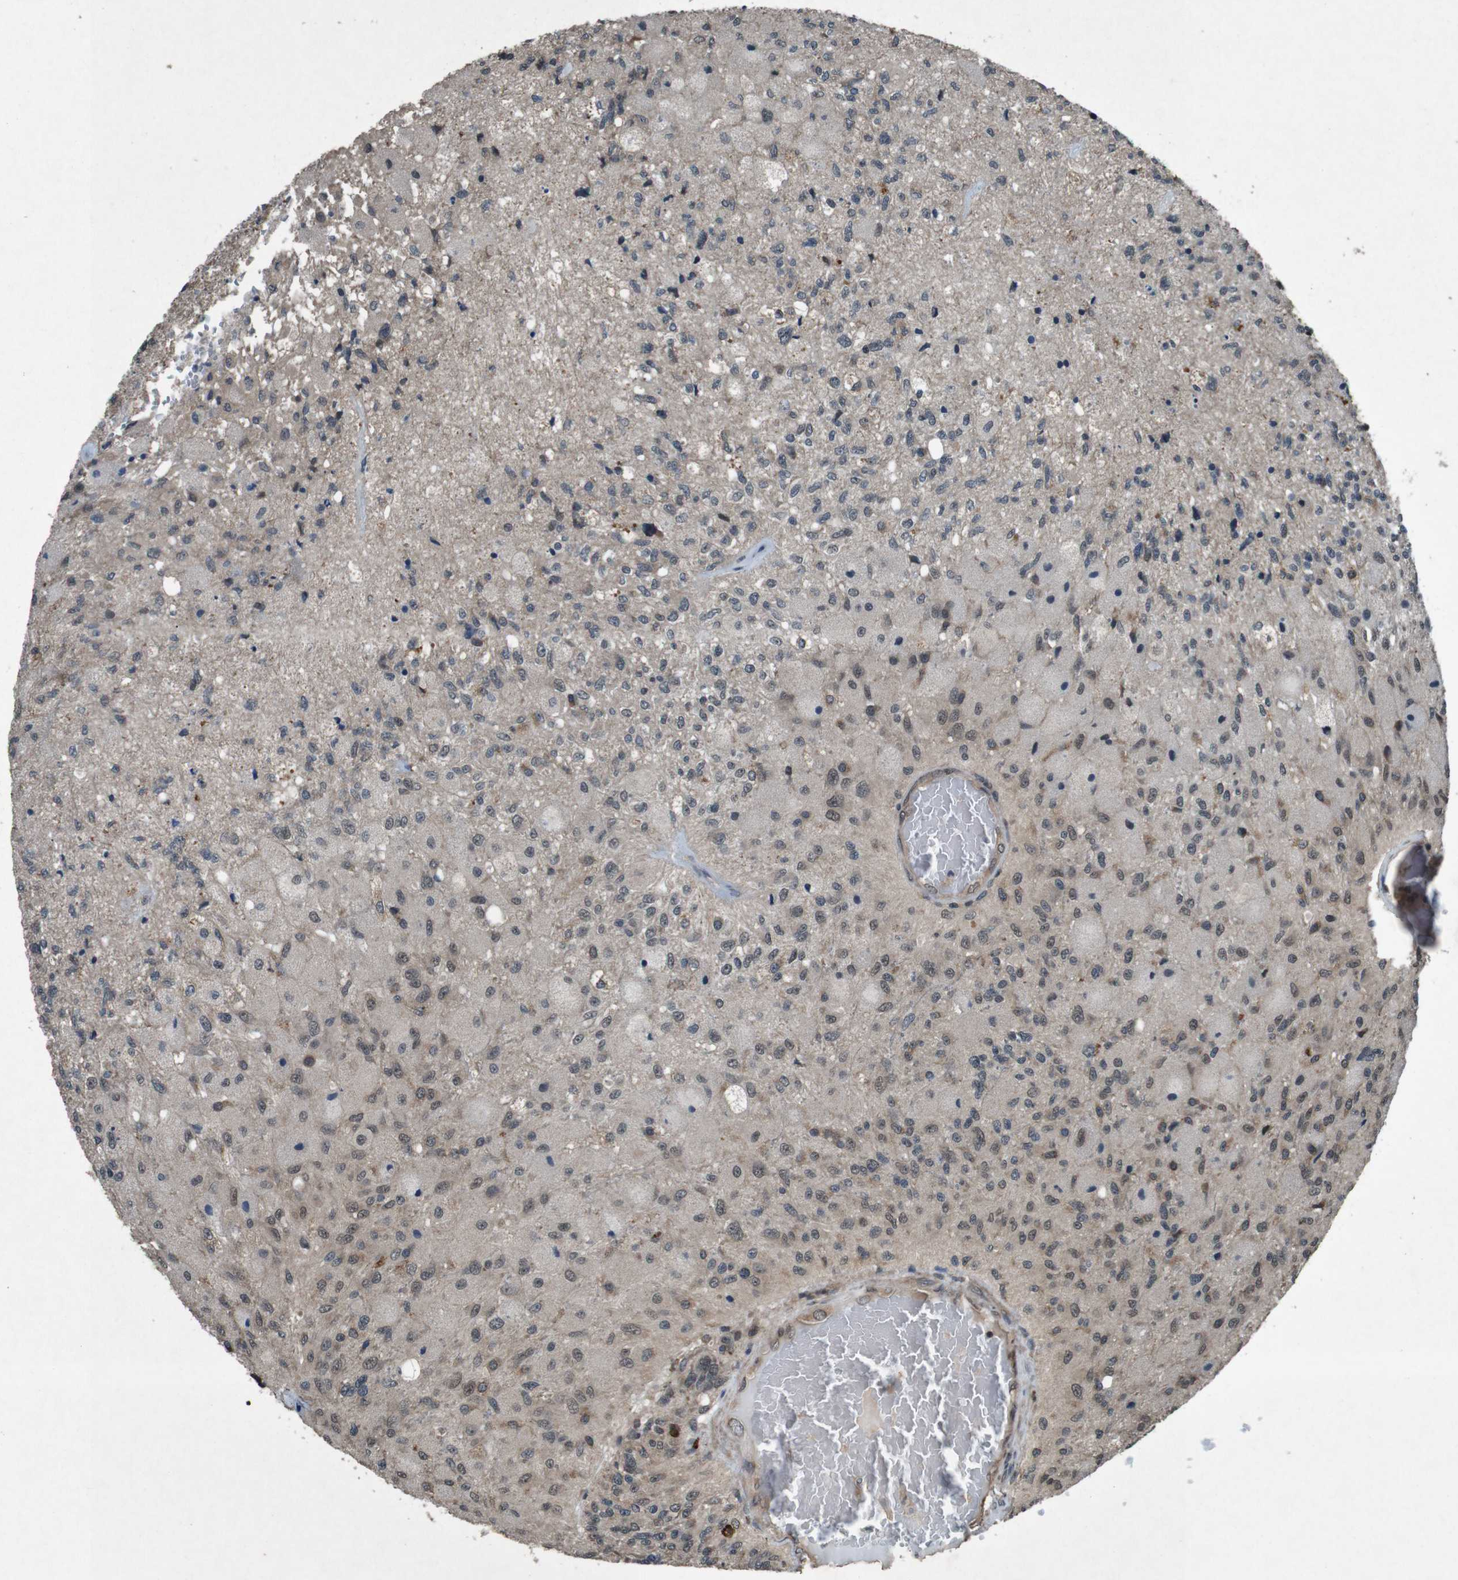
{"staining": {"intensity": "weak", "quantity": "25%-75%", "location": "nuclear"}, "tissue": "glioma", "cell_type": "Tumor cells", "image_type": "cancer", "snomed": [{"axis": "morphology", "description": "Normal tissue, NOS"}, {"axis": "morphology", "description": "Glioma, malignant, High grade"}, {"axis": "topography", "description": "Cerebral cortex"}], "caption": "Glioma stained with a protein marker displays weak staining in tumor cells.", "gene": "SOCS1", "patient": {"sex": "male", "age": 77}}